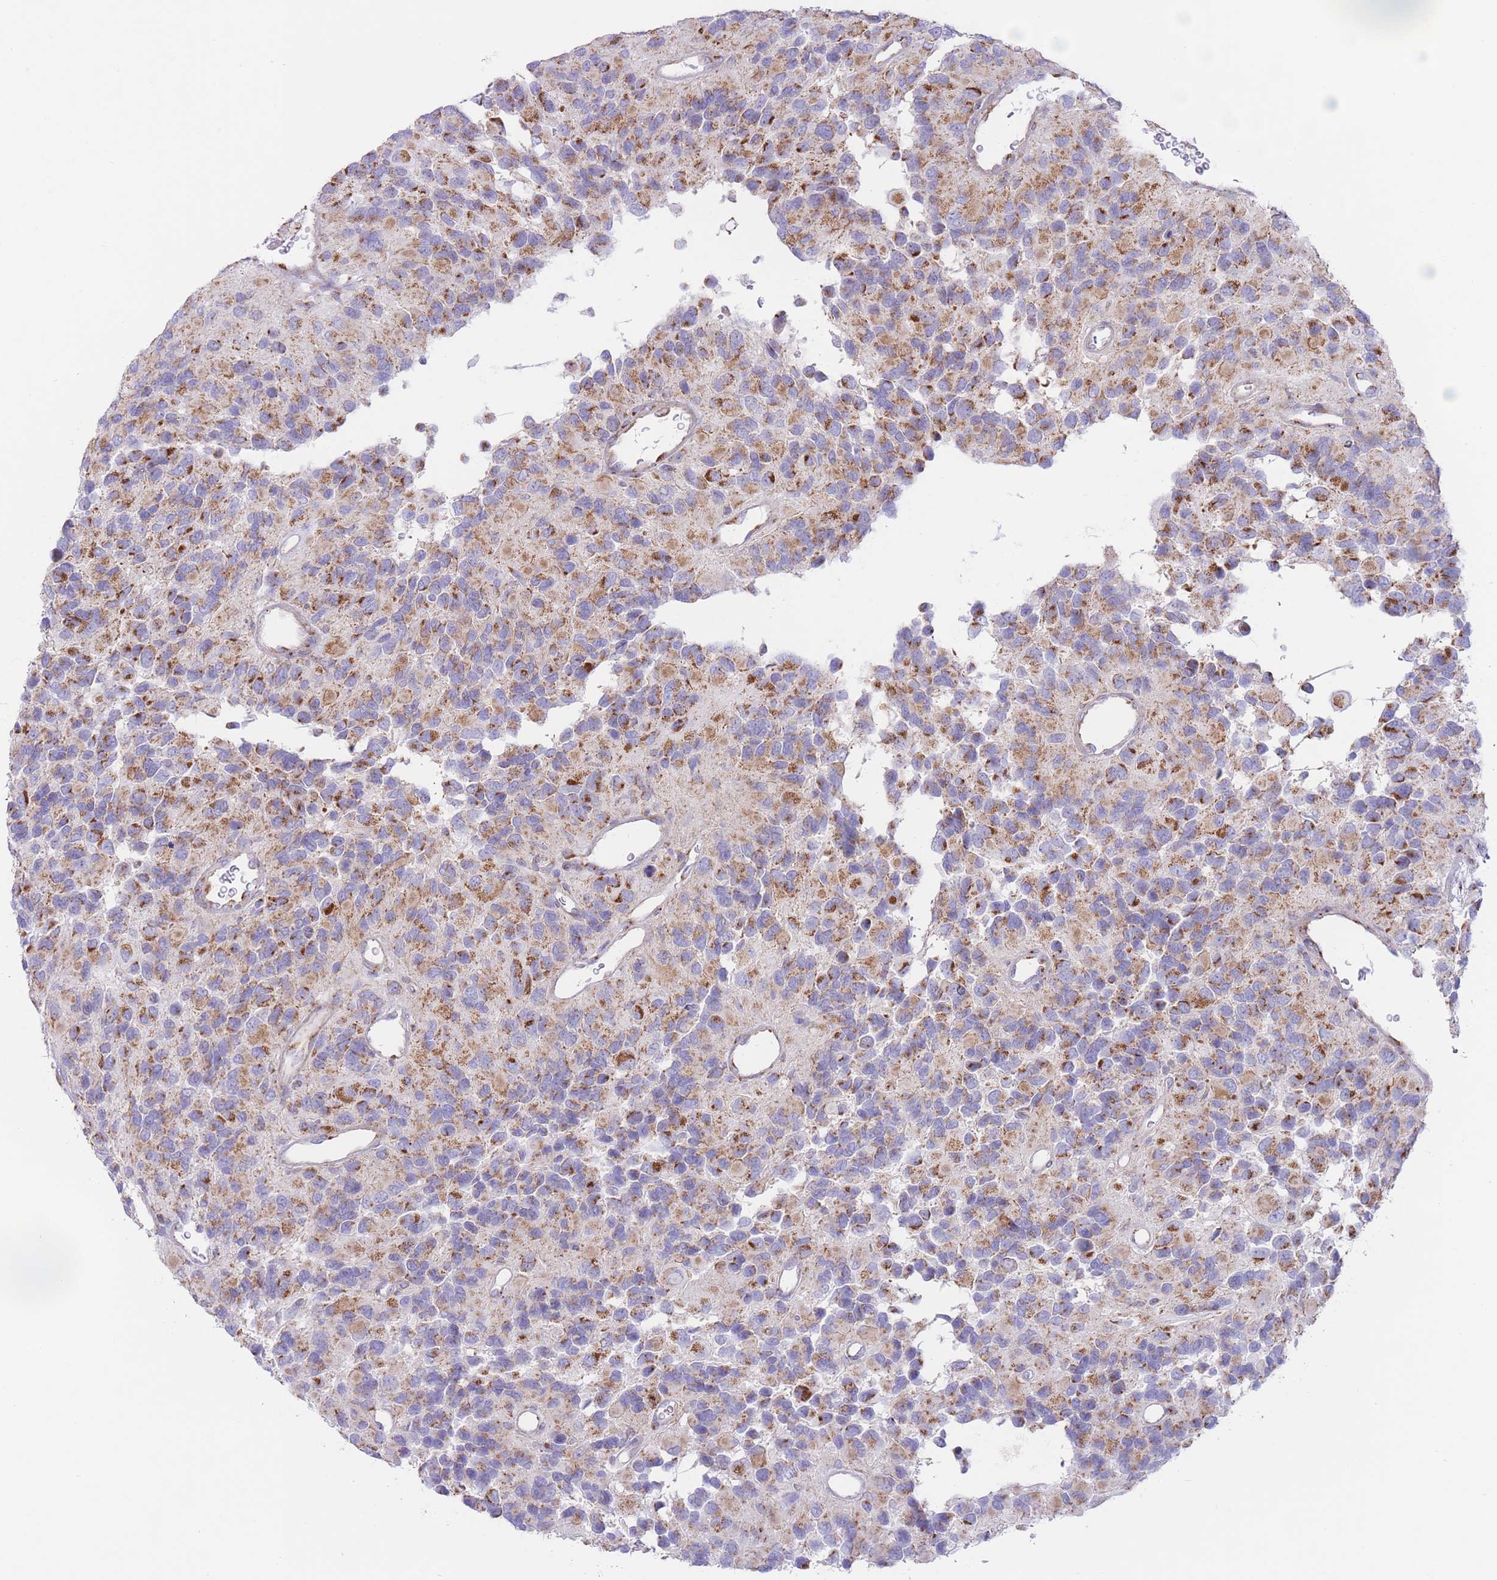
{"staining": {"intensity": "moderate", "quantity": ">75%", "location": "cytoplasmic/membranous"}, "tissue": "glioma", "cell_type": "Tumor cells", "image_type": "cancer", "snomed": [{"axis": "morphology", "description": "Glioma, malignant, High grade"}, {"axis": "topography", "description": "Brain"}], "caption": "Immunohistochemistry (IHC) image of neoplastic tissue: human high-grade glioma (malignant) stained using immunohistochemistry (IHC) displays medium levels of moderate protein expression localized specifically in the cytoplasmic/membranous of tumor cells, appearing as a cytoplasmic/membranous brown color.", "gene": "MPND", "patient": {"sex": "male", "age": 77}}